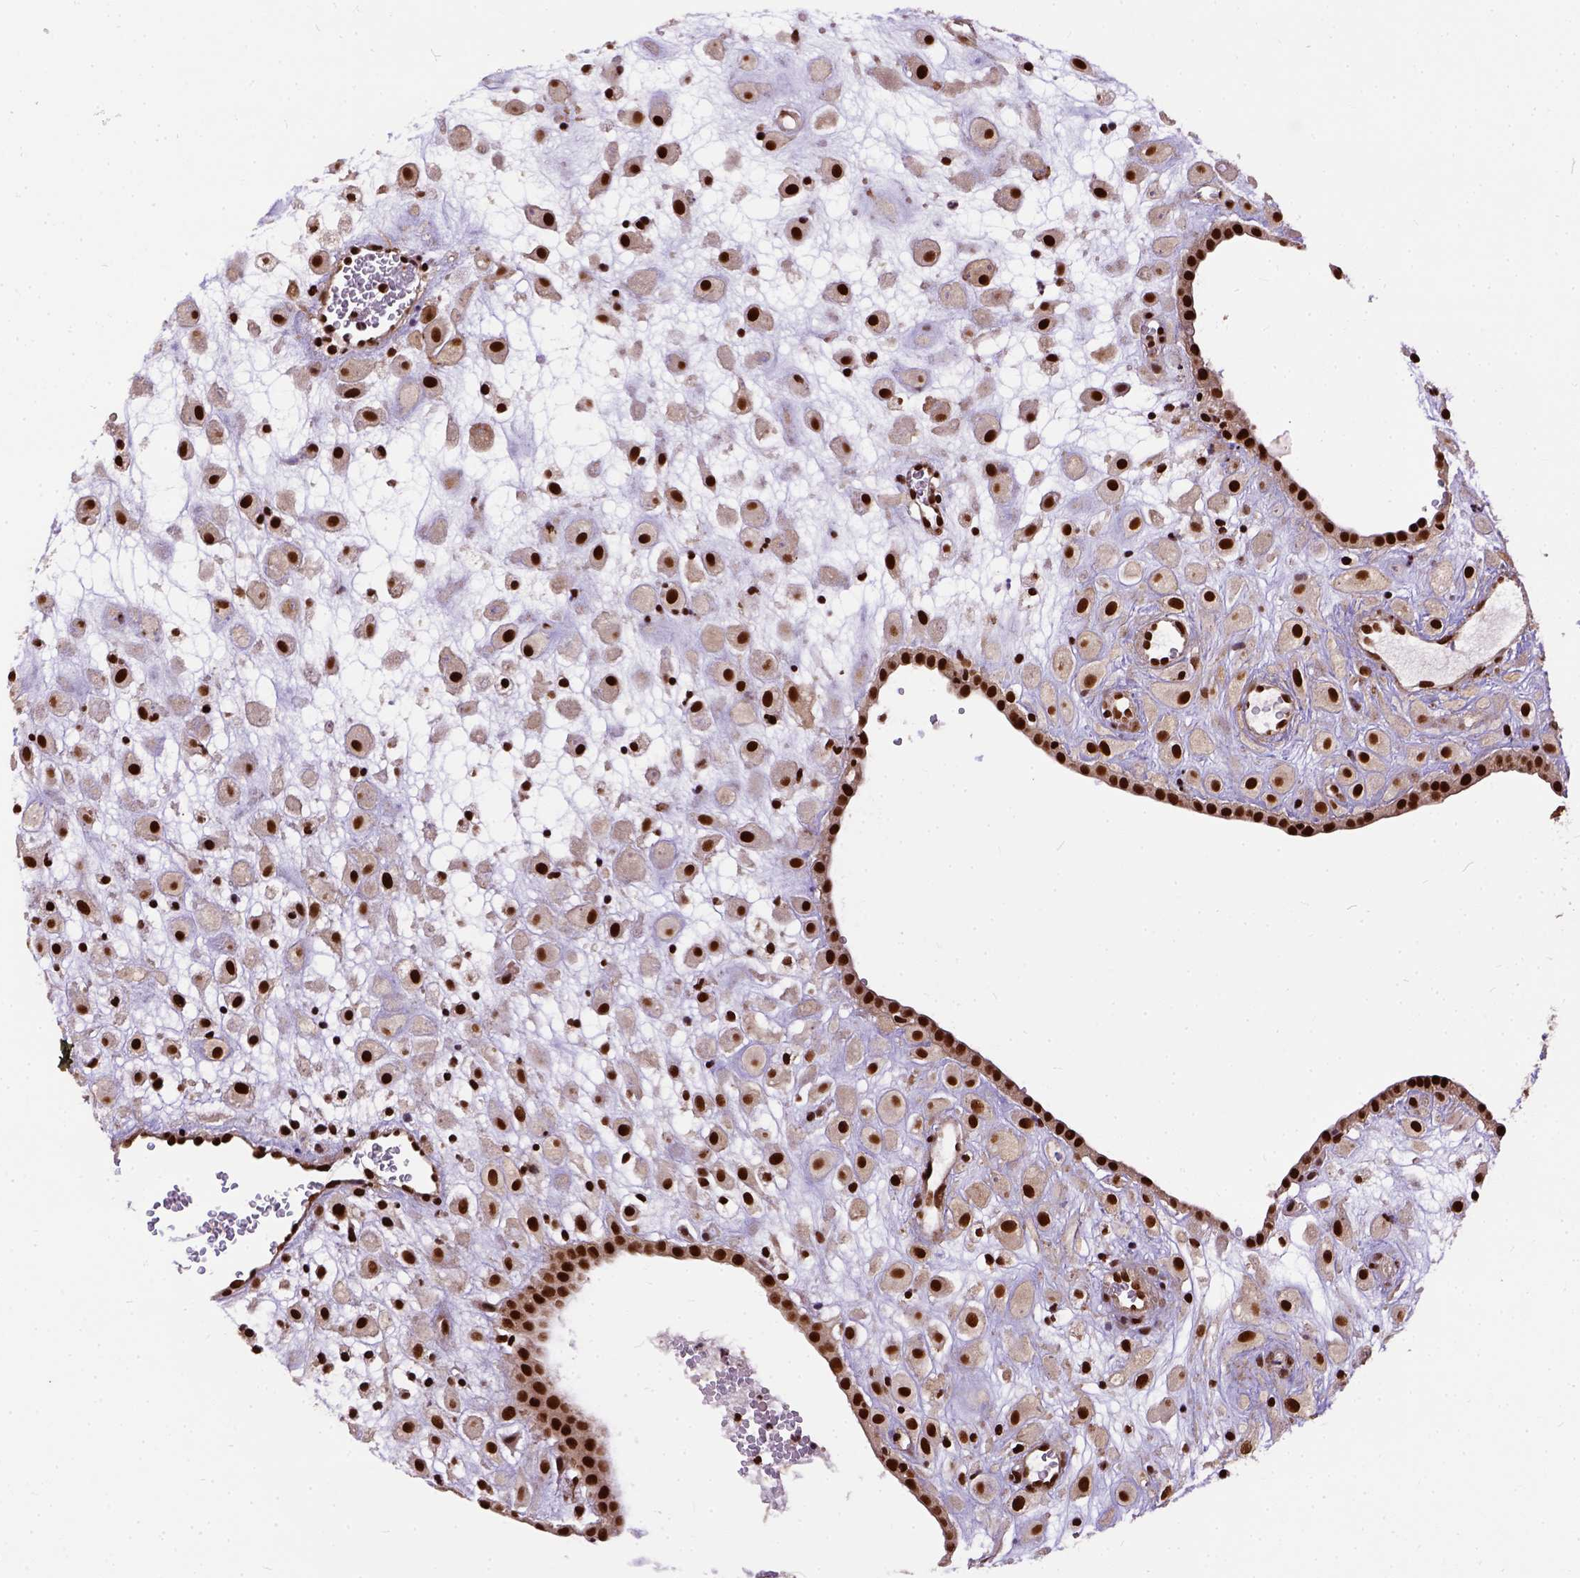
{"staining": {"intensity": "strong", "quantity": ">75%", "location": "nuclear"}, "tissue": "placenta", "cell_type": "Decidual cells", "image_type": "normal", "snomed": [{"axis": "morphology", "description": "Normal tissue, NOS"}, {"axis": "topography", "description": "Placenta"}], "caption": "High-power microscopy captured an immunohistochemistry (IHC) image of unremarkable placenta, revealing strong nuclear positivity in approximately >75% of decidual cells. Immunohistochemistry stains the protein in brown and the nuclei are stained blue.", "gene": "NACC1", "patient": {"sex": "female", "age": 24}}